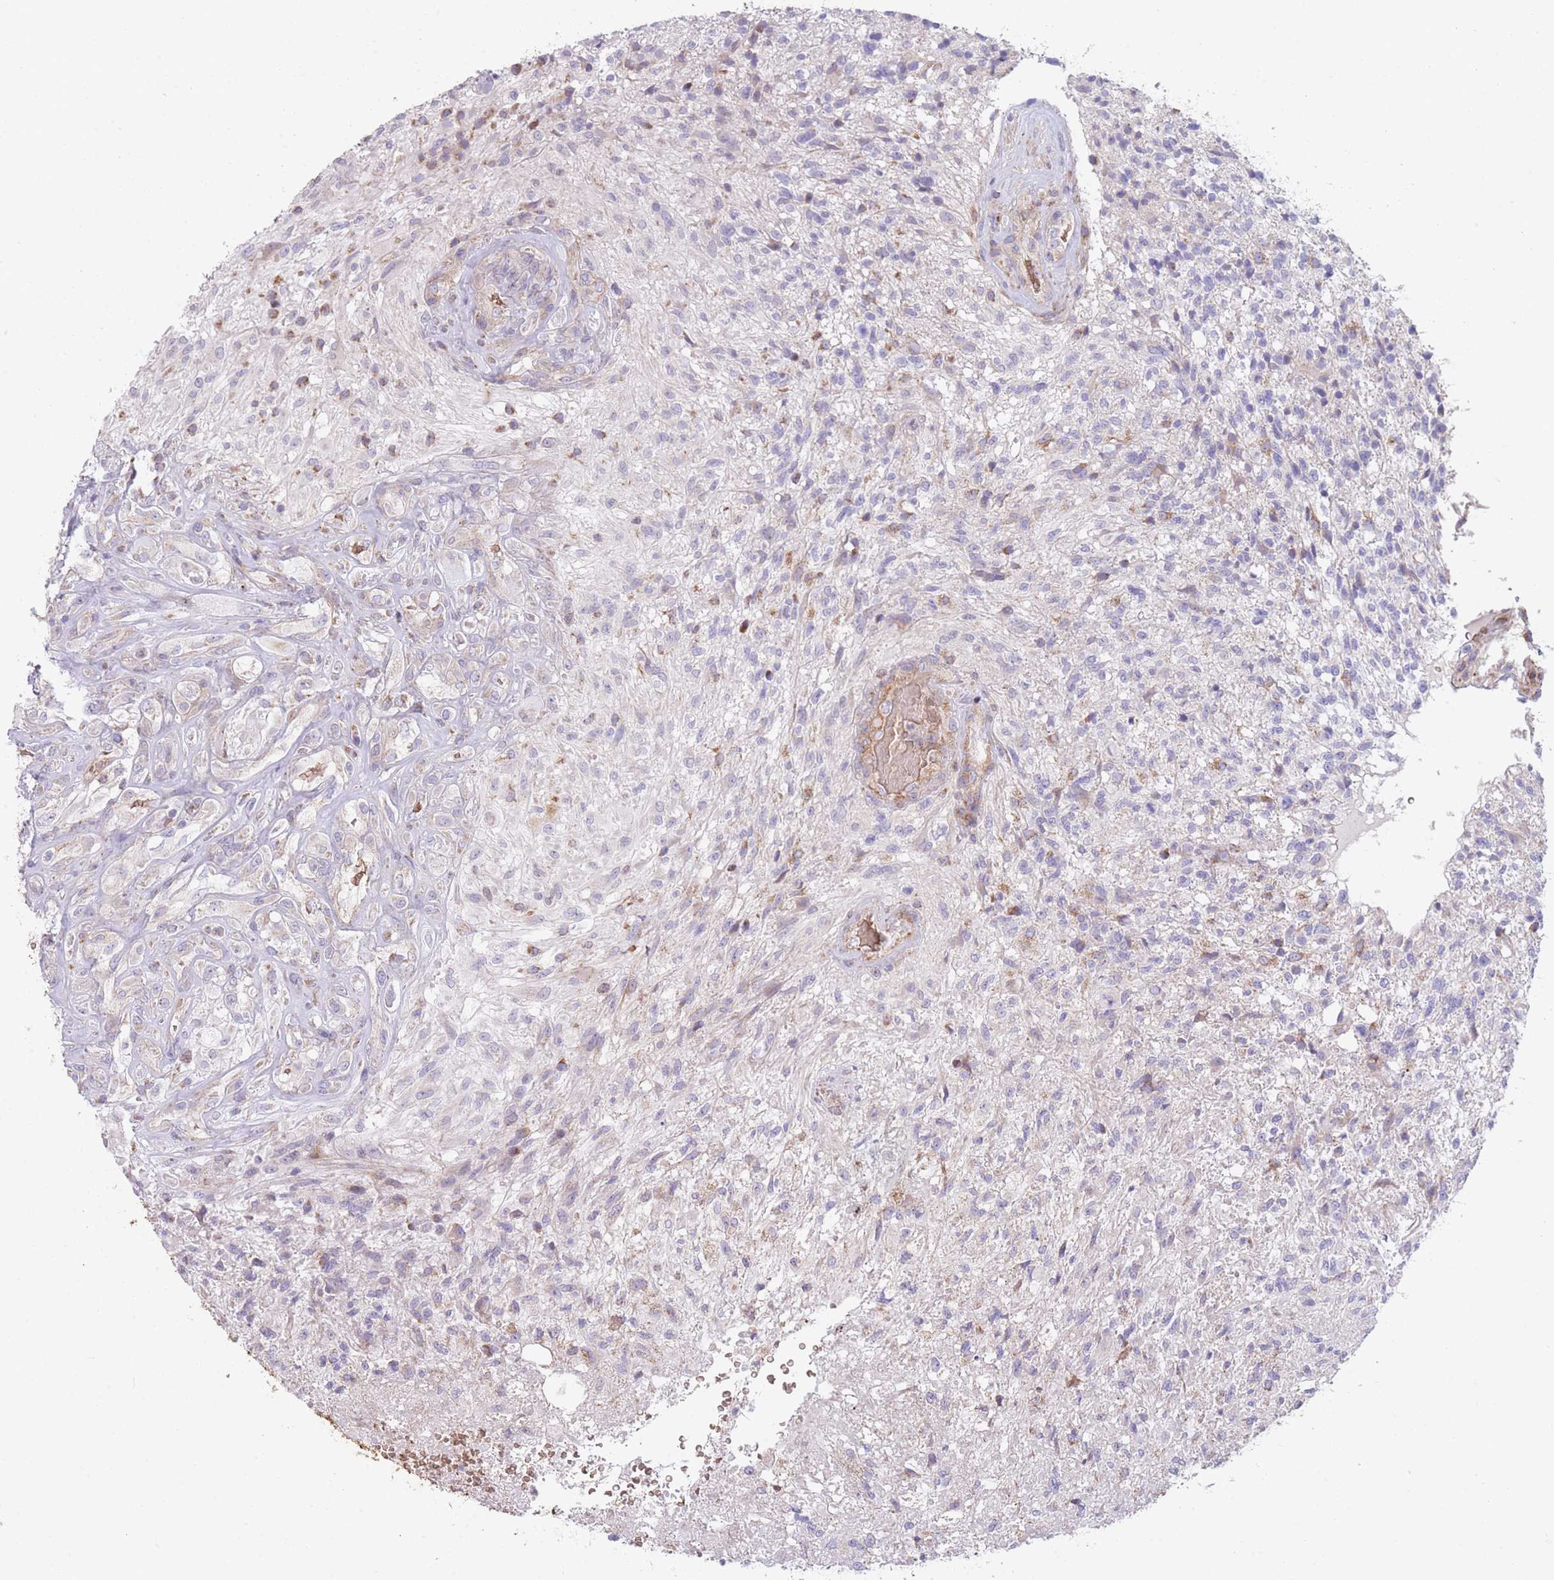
{"staining": {"intensity": "negative", "quantity": "none", "location": "none"}, "tissue": "glioma", "cell_type": "Tumor cells", "image_type": "cancer", "snomed": [{"axis": "morphology", "description": "Glioma, malignant, High grade"}, {"axis": "topography", "description": "Brain"}], "caption": "IHC histopathology image of glioma stained for a protein (brown), which demonstrates no expression in tumor cells.", "gene": "SMPD4", "patient": {"sex": "male", "age": 56}}